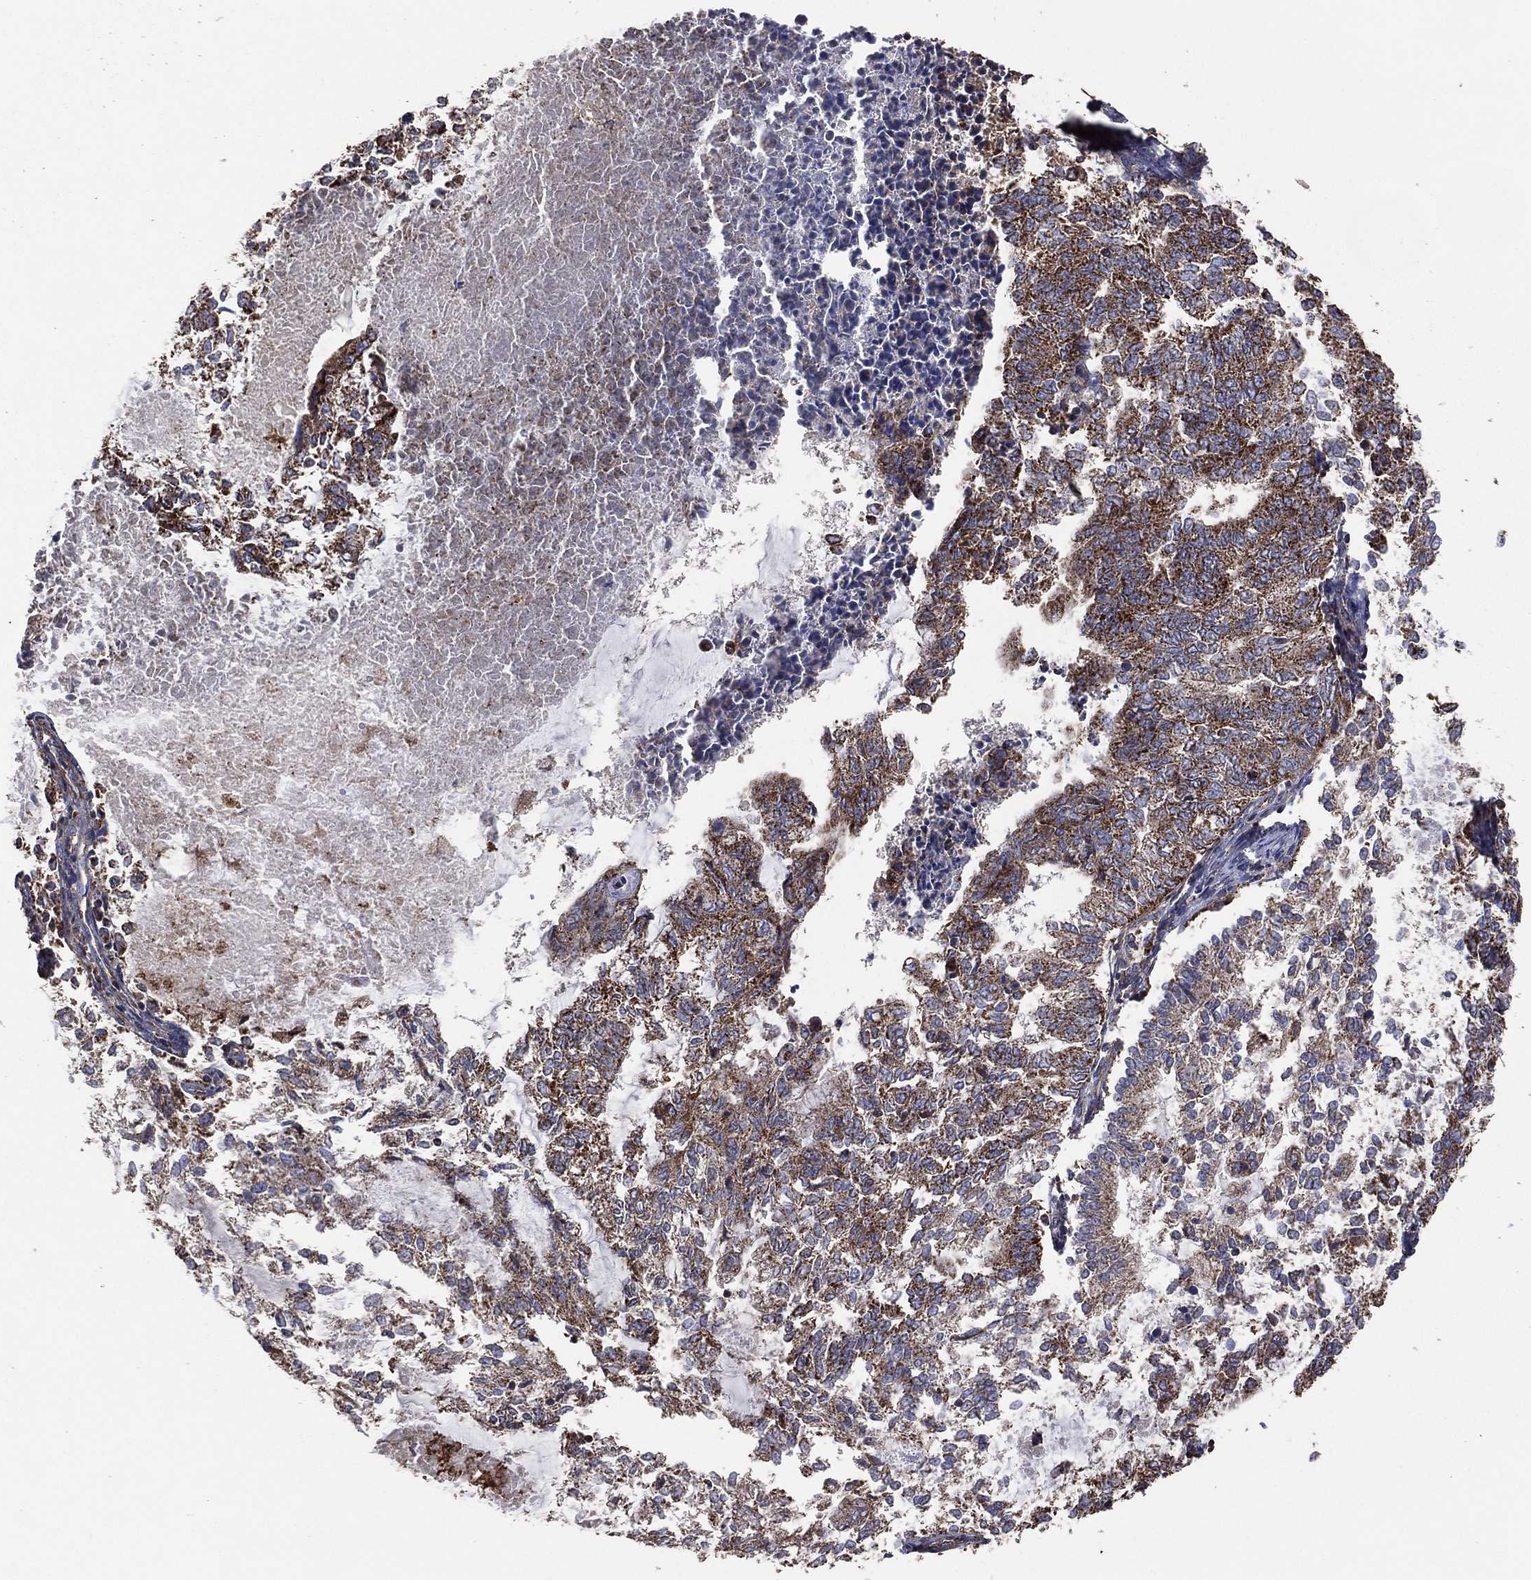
{"staining": {"intensity": "strong", "quantity": "25%-75%", "location": "cytoplasmic/membranous"}, "tissue": "endometrial cancer", "cell_type": "Tumor cells", "image_type": "cancer", "snomed": [{"axis": "morphology", "description": "Adenocarcinoma, NOS"}, {"axis": "topography", "description": "Endometrium"}], "caption": "This image demonstrates immunohistochemistry staining of human adenocarcinoma (endometrial), with high strong cytoplasmic/membranous expression in about 25%-75% of tumor cells.", "gene": "LIMD1", "patient": {"sex": "female", "age": 65}}